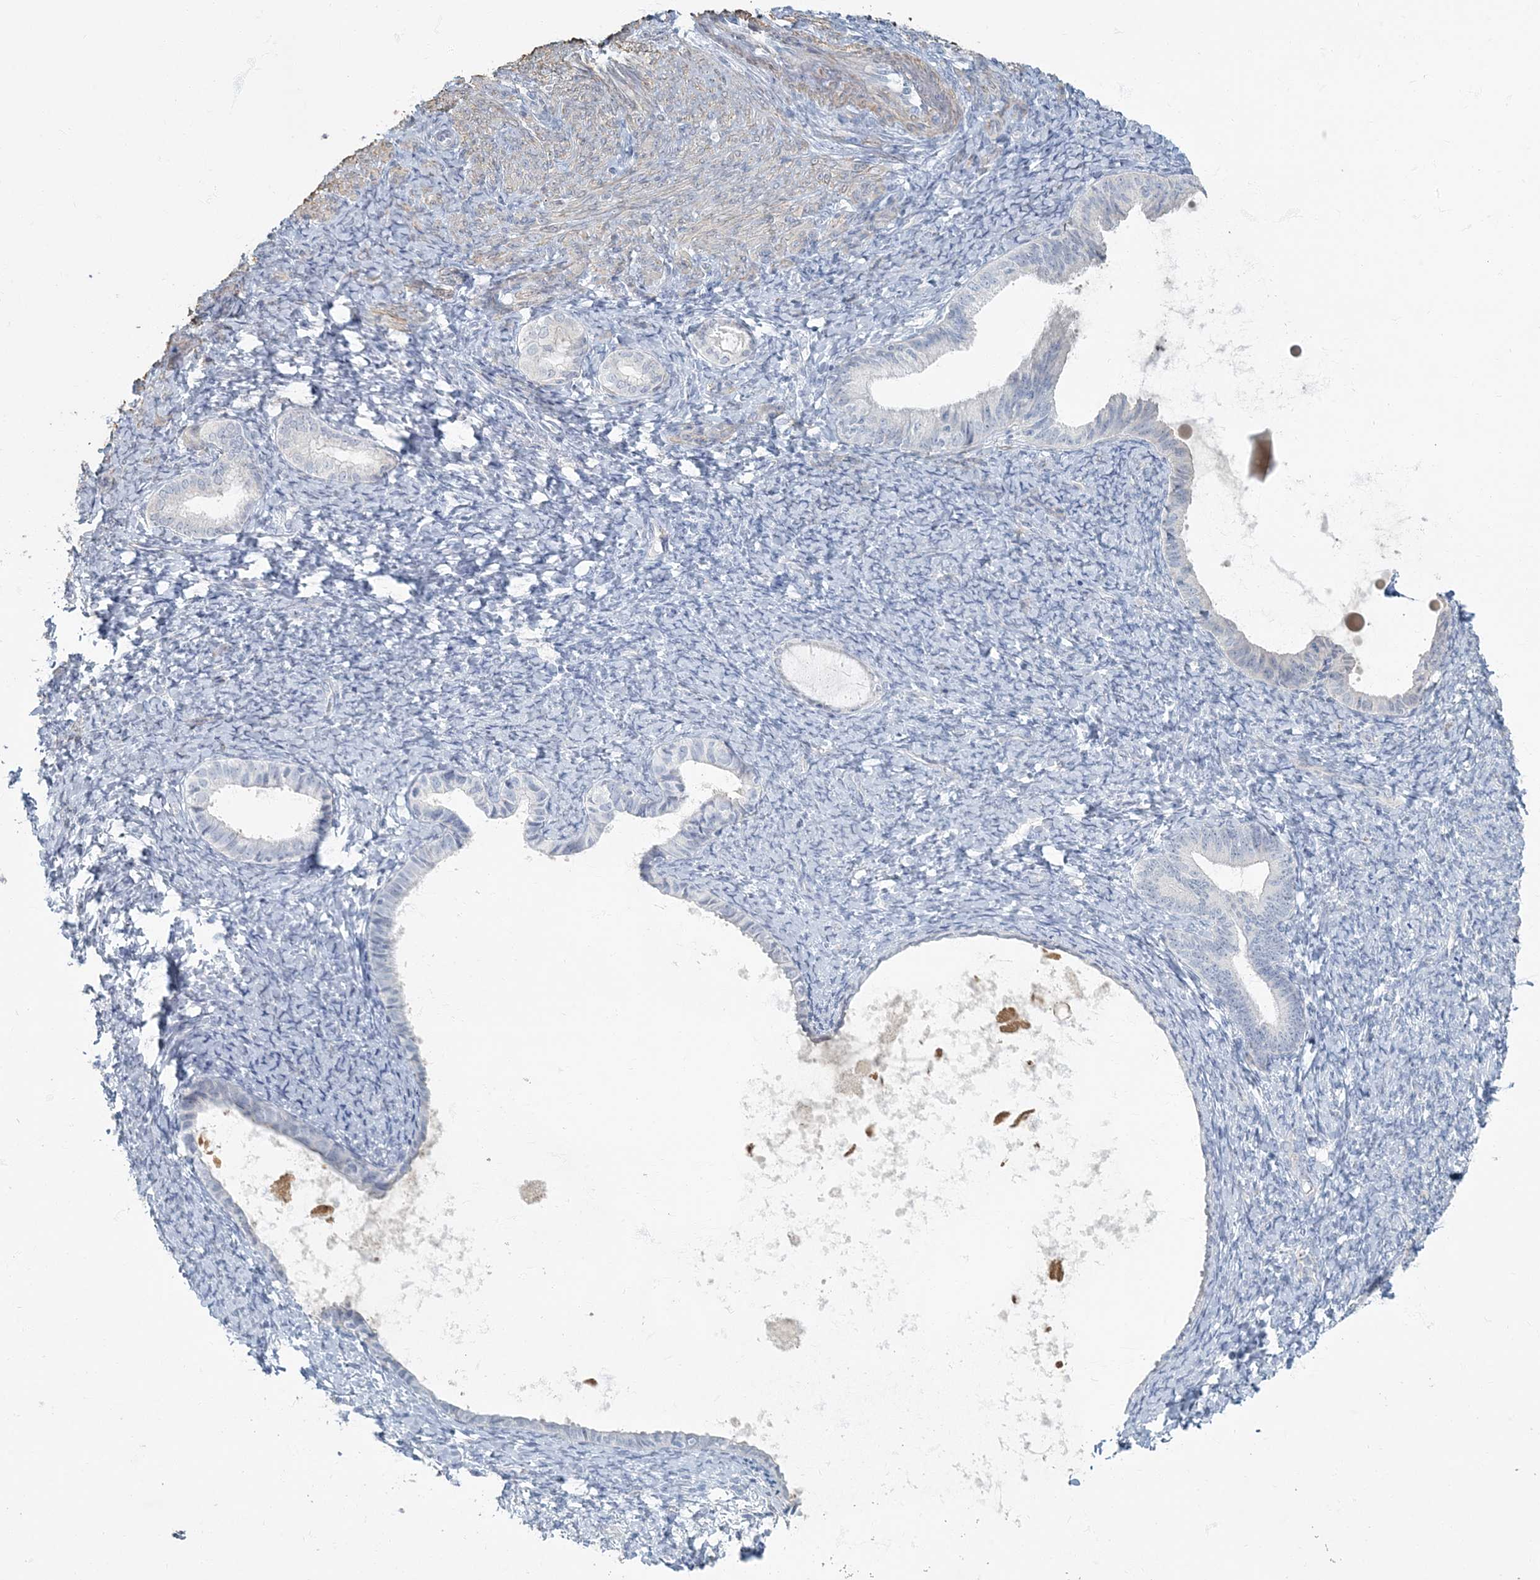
{"staining": {"intensity": "negative", "quantity": "none", "location": "none"}, "tissue": "endometrium", "cell_type": "Cells in endometrial stroma", "image_type": "normal", "snomed": [{"axis": "morphology", "description": "Normal tissue, NOS"}, {"axis": "topography", "description": "Endometrium"}], "caption": "Immunohistochemistry image of unremarkable endometrium stained for a protein (brown), which displays no staining in cells in endometrial stroma.", "gene": "MYOT", "patient": {"sex": "female", "age": 72}}